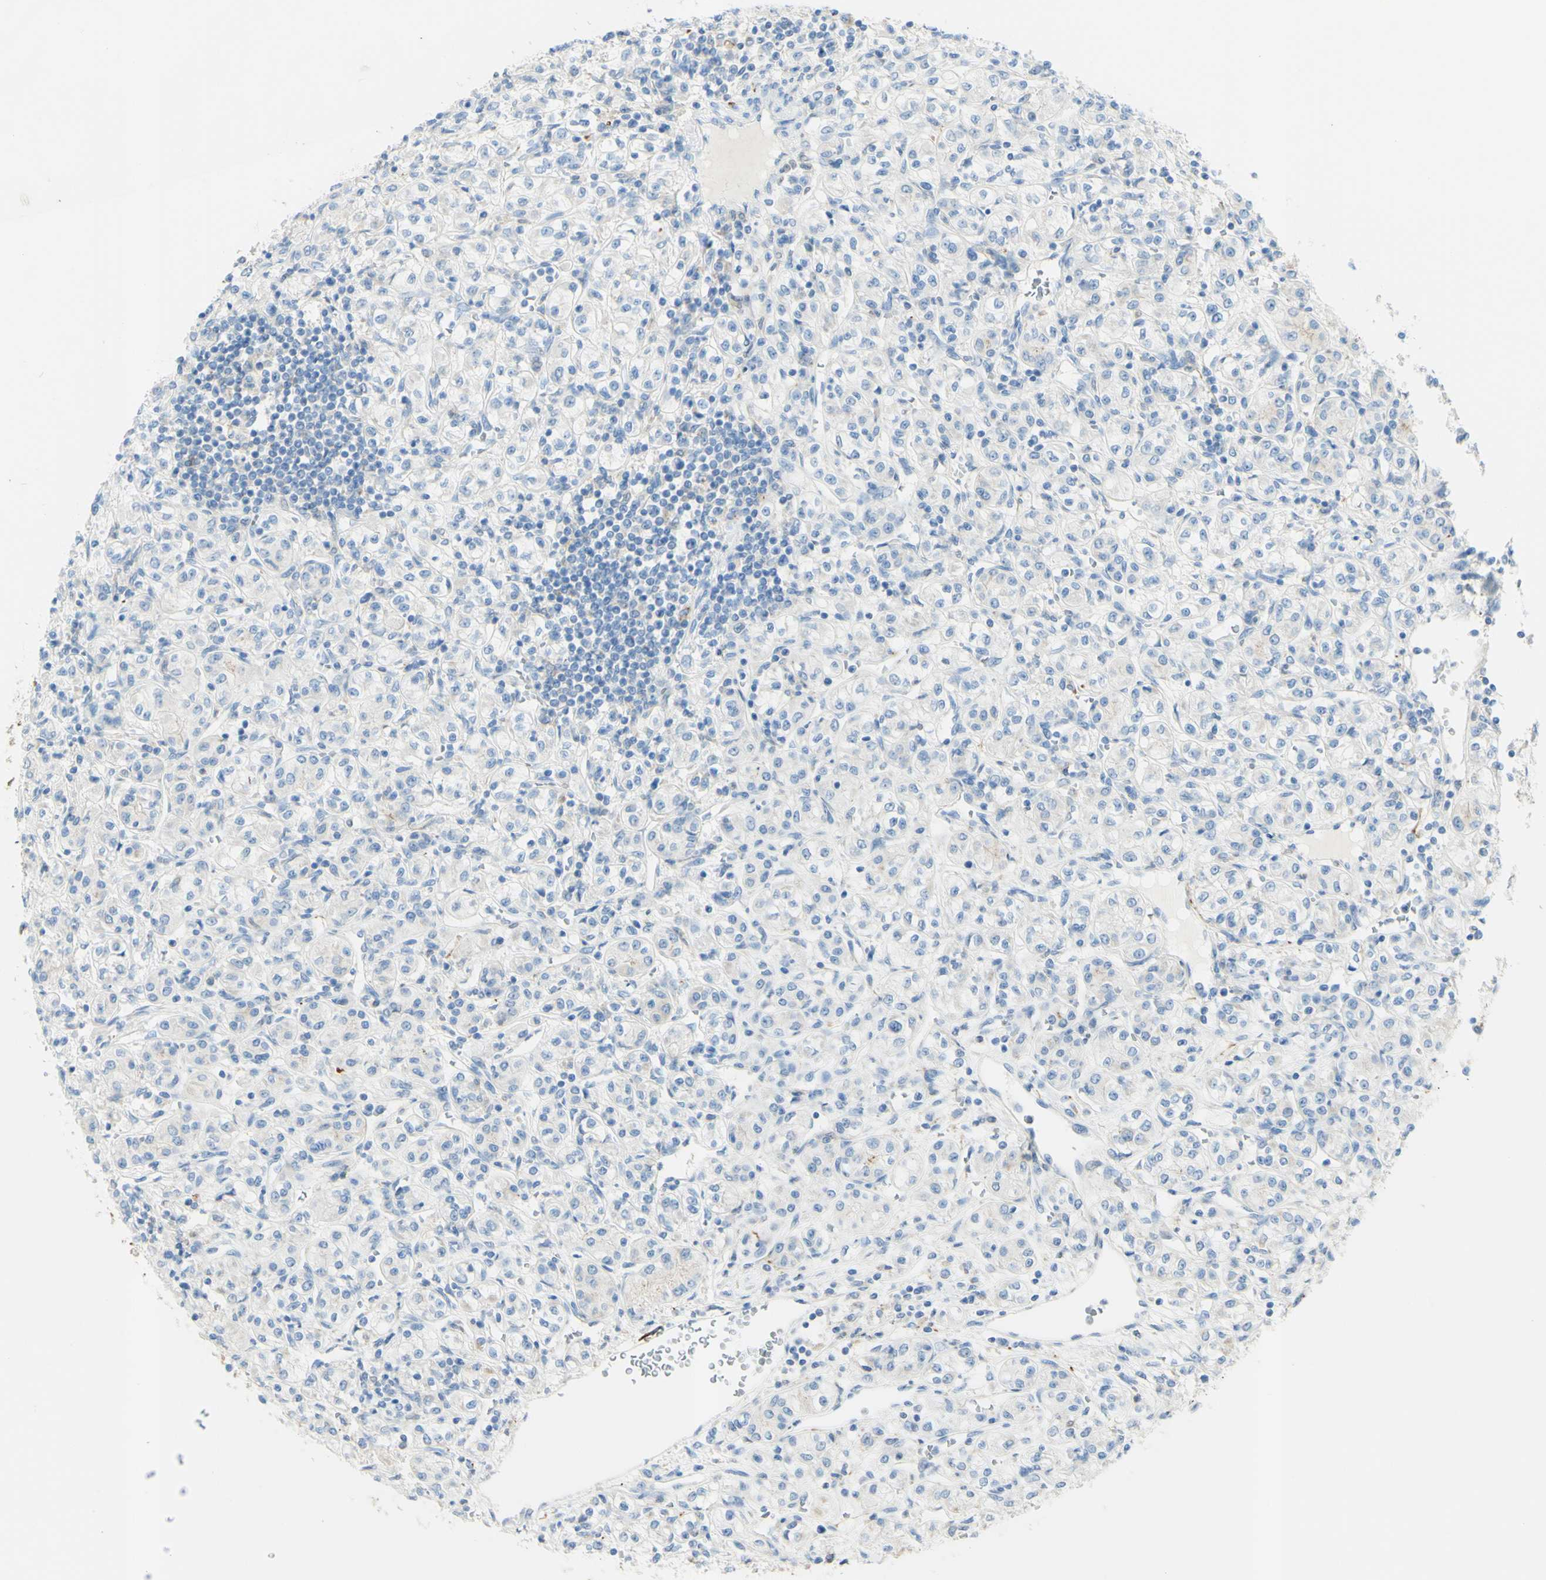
{"staining": {"intensity": "negative", "quantity": "none", "location": "none"}, "tissue": "renal cancer", "cell_type": "Tumor cells", "image_type": "cancer", "snomed": [{"axis": "morphology", "description": "Adenocarcinoma, NOS"}, {"axis": "topography", "description": "Kidney"}], "caption": "Immunohistochemical staining of human renal adenocarcinoma exhibits no significant expression in tumor cells. (DAB IHC with hematoxylin counter stain).", "gene": "TSPAN1", "patient": {"sex": "male", "age": 77}}